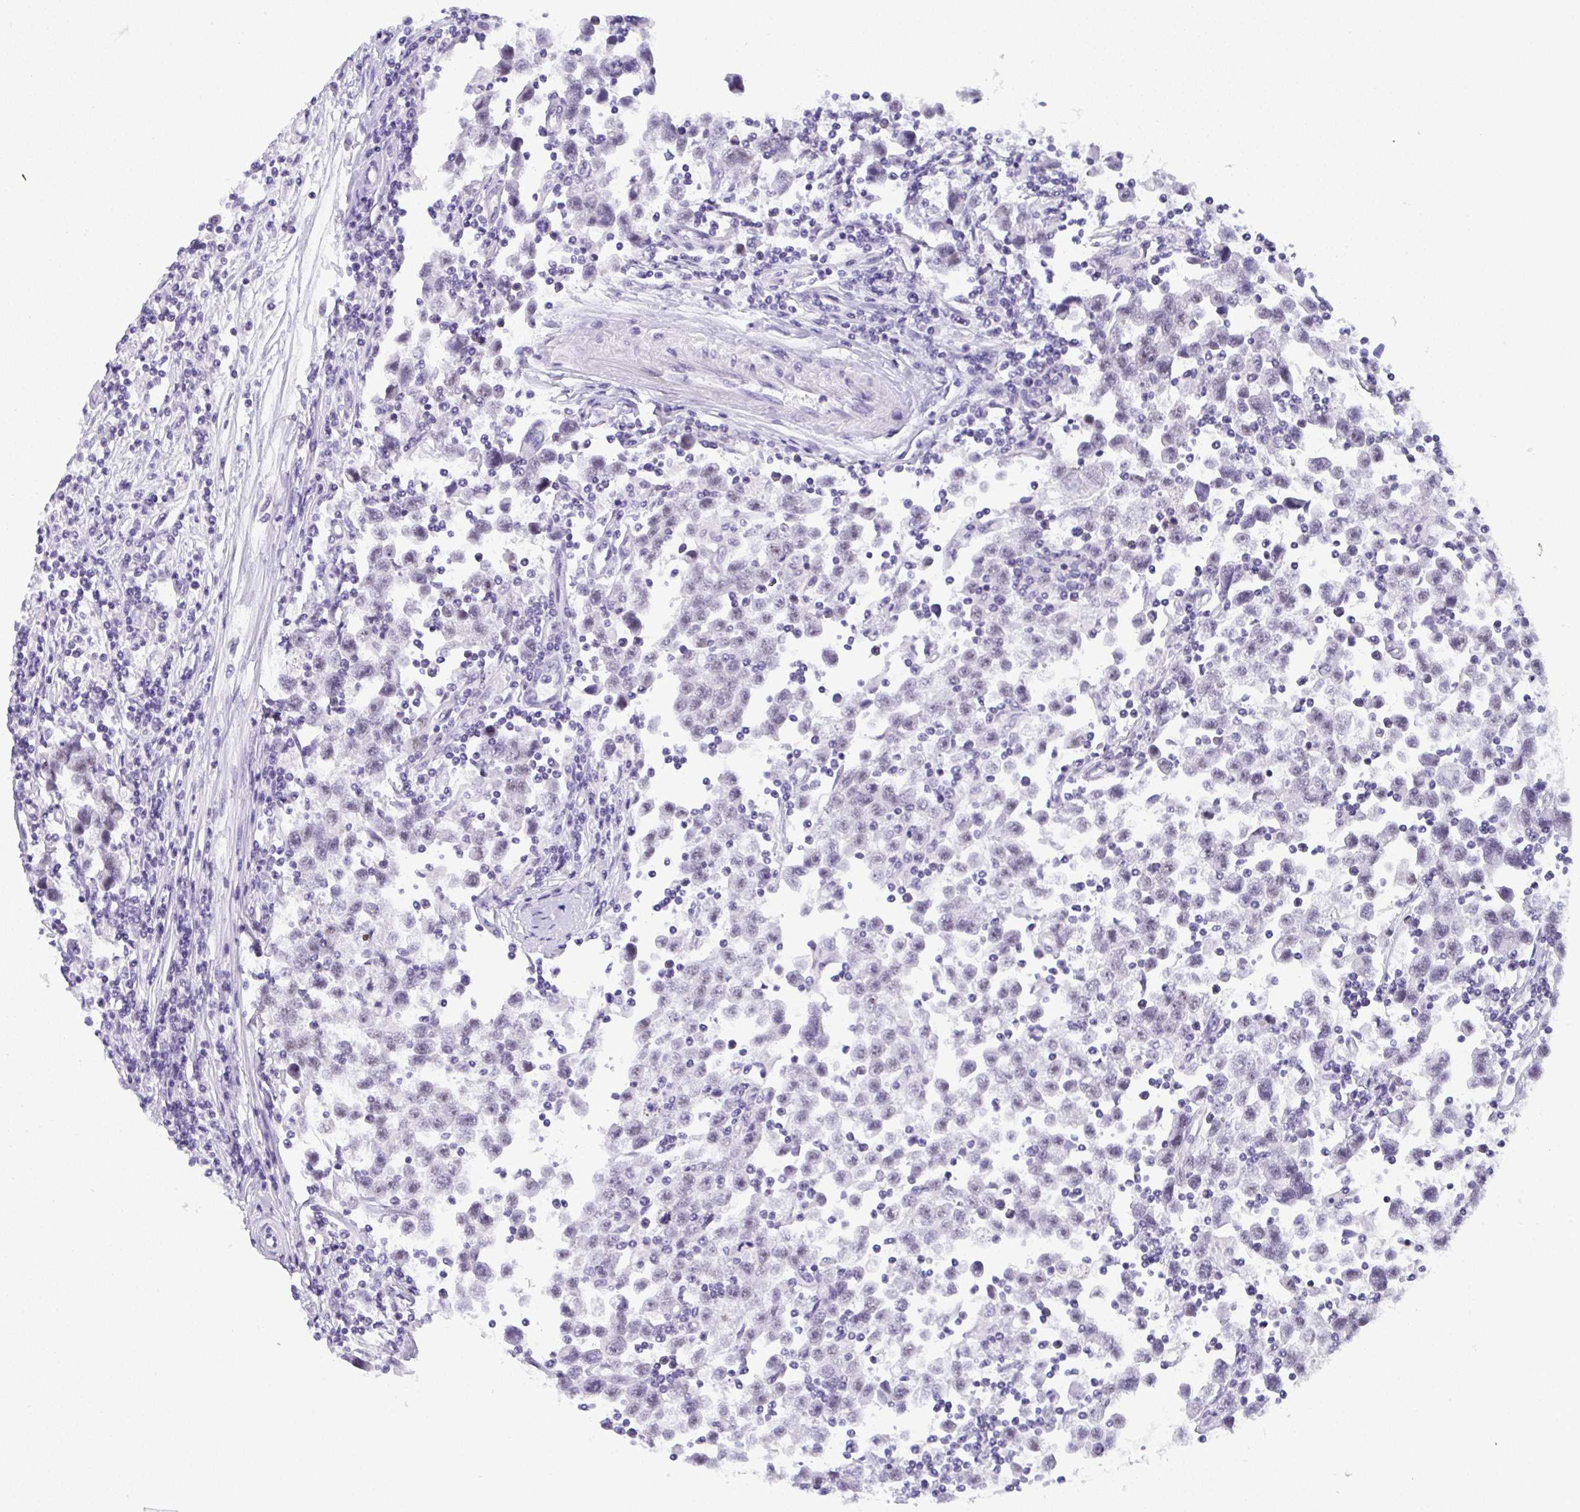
{"staining": {"intensity": "negative", "quantity": "none", "location": "none"}, "tissue": "testis cancer", "cell_type": "Tumor cells", "image_type": "cancer", "snomed": [{"axis": "morphology", "description": "Seminoma, NOS"}, {"axis": "topography", "description": "Testis"}], "caption": "Seminoma (testis) was stained to show a protein in brown. There is no significant positivity in tumor cells.", "gene": "YBX2", "patient": {"sex": "male", "age": 31}}